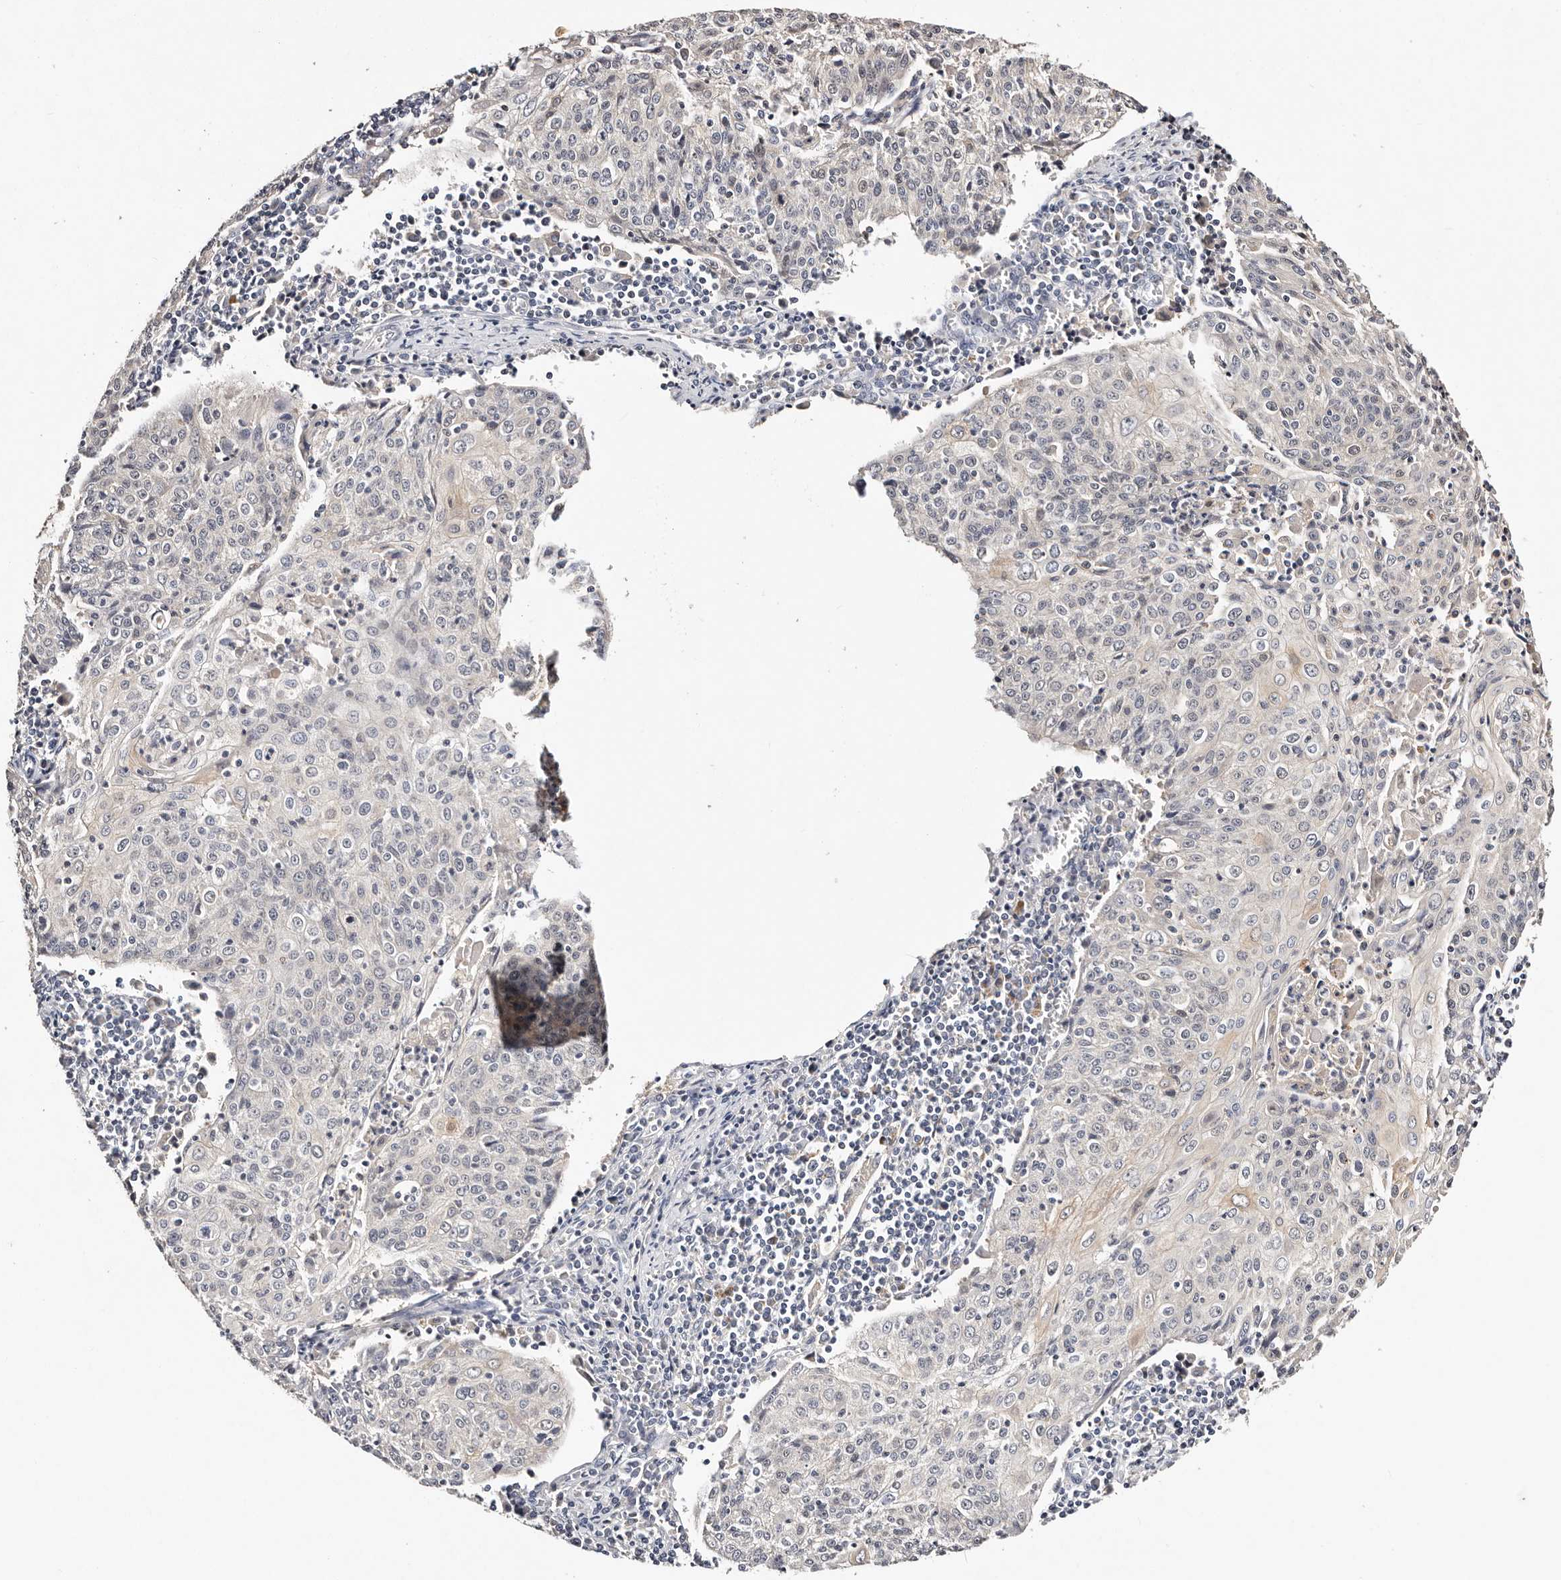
{"staining": {"intensity": "negative", "quantity": "none", "location": "none"}, "tissue": "cervical cancer", "cell_type": "Tumor cells", "image_type": "cancer", "snomed": [{"axis": "morphology", "description": "Squamous cell carcinoma, NOS"}, {"axis": "topography", "description": "Cervix"}], "caption": "Protein analysis of cervical cancer (squamous cell carcinoma) reveals no significant expression in tumor cells. Brightfield microscopy of immunohistochemistry stained with DAB (brown) and hematoxylin (blue), captured at high magnification.", "gene": "MRPS33", "patient": {"sex": "female", "age": 48}}